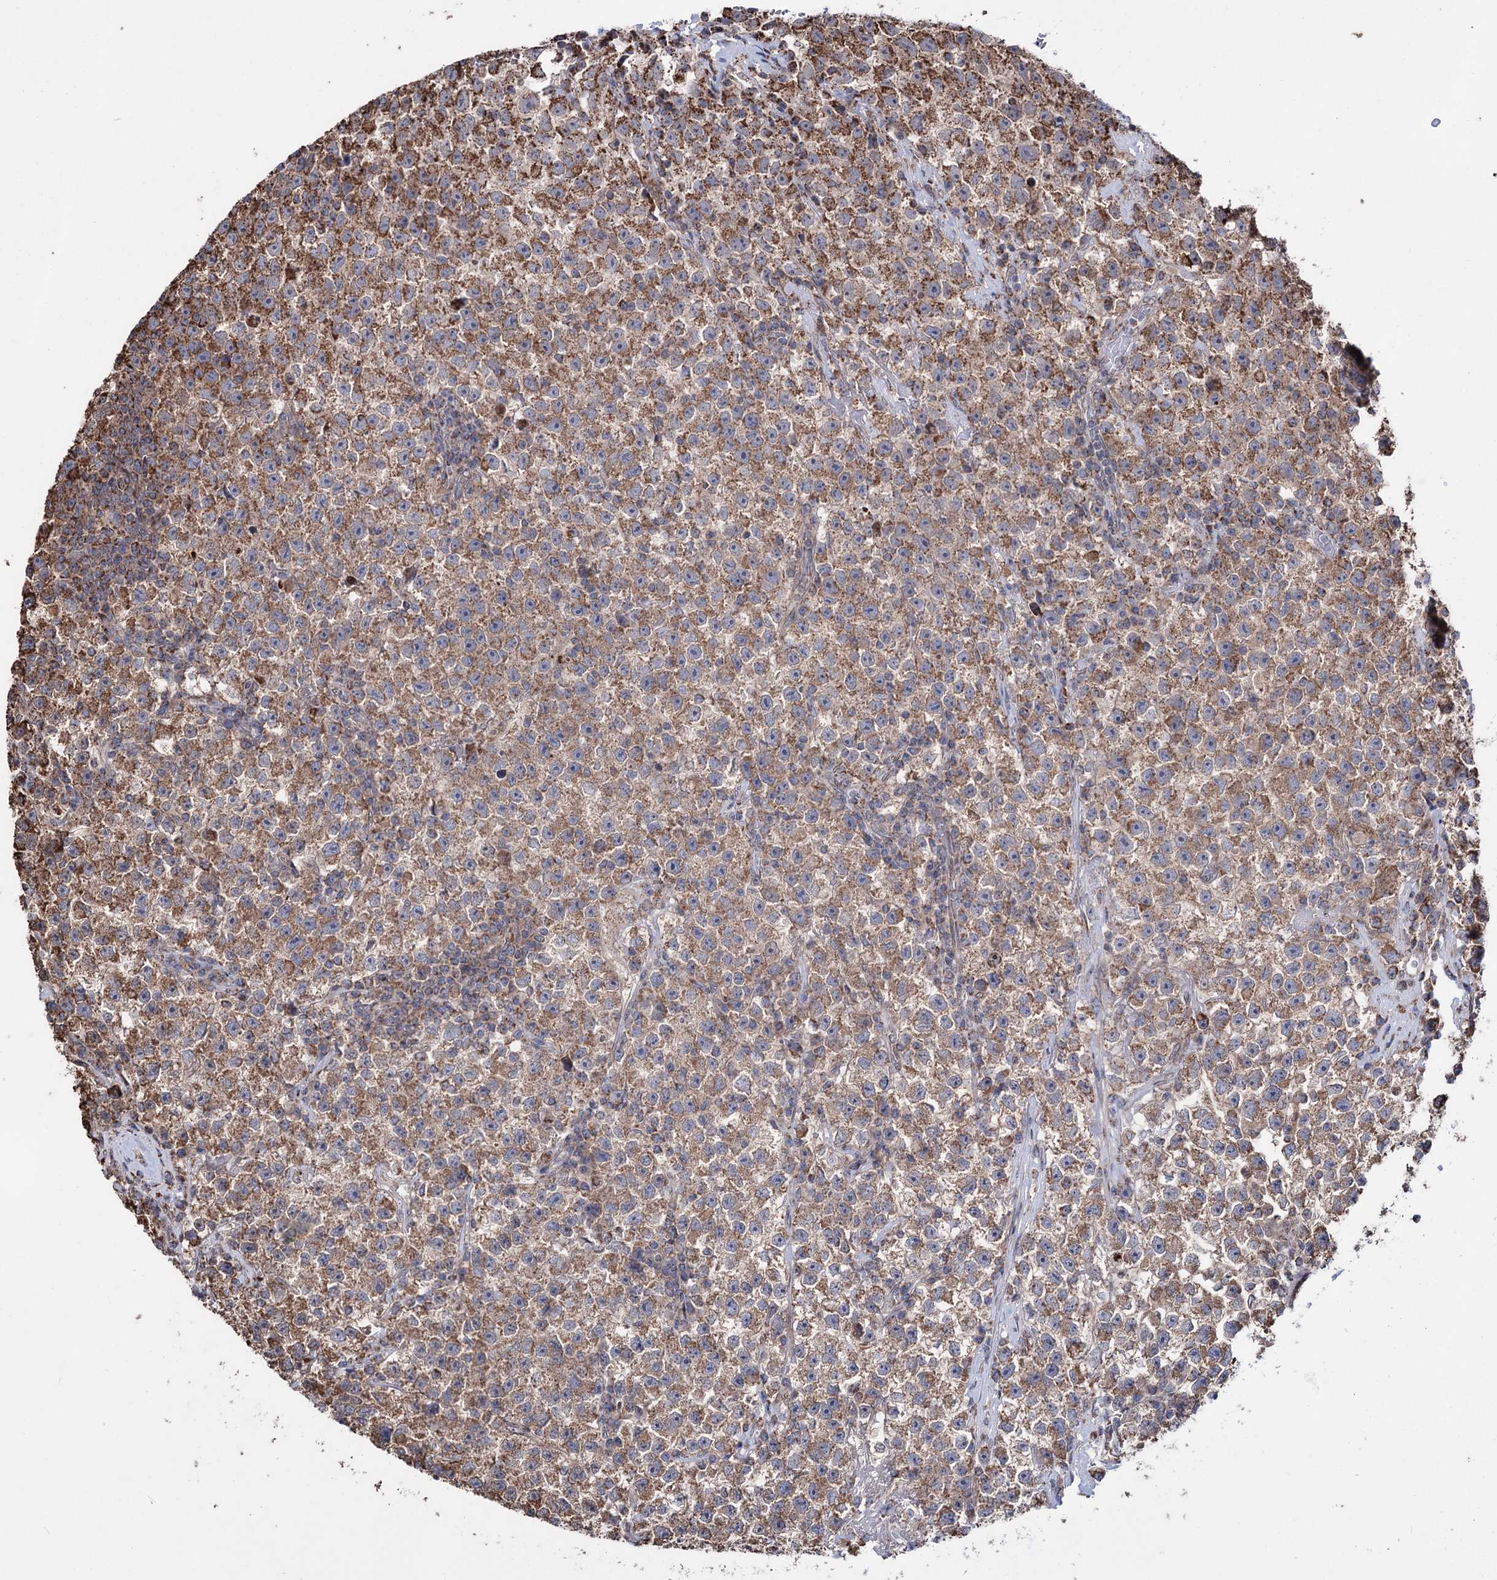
{"staining": {"intensity": "moderate", "quantity": ">75%", "location": "cytoplasmic/membranous"}, "tissue": "testis cancer", "cell_type": "Tumor cells", "image_type": "cancer", "snomed": [{"axis": "morphology", "description": "Seminoma, NOS"}, {"axis": "topography", "description": "Testis"}], "caption": "About >75% of tumor cells in human testis cancer display moderate cytoplasmic/membranous protein positivity as visualized by brown immunohistochemical staining.", "gene": "CREB3L4", "patient": {"sex": "male", "age": 22}}